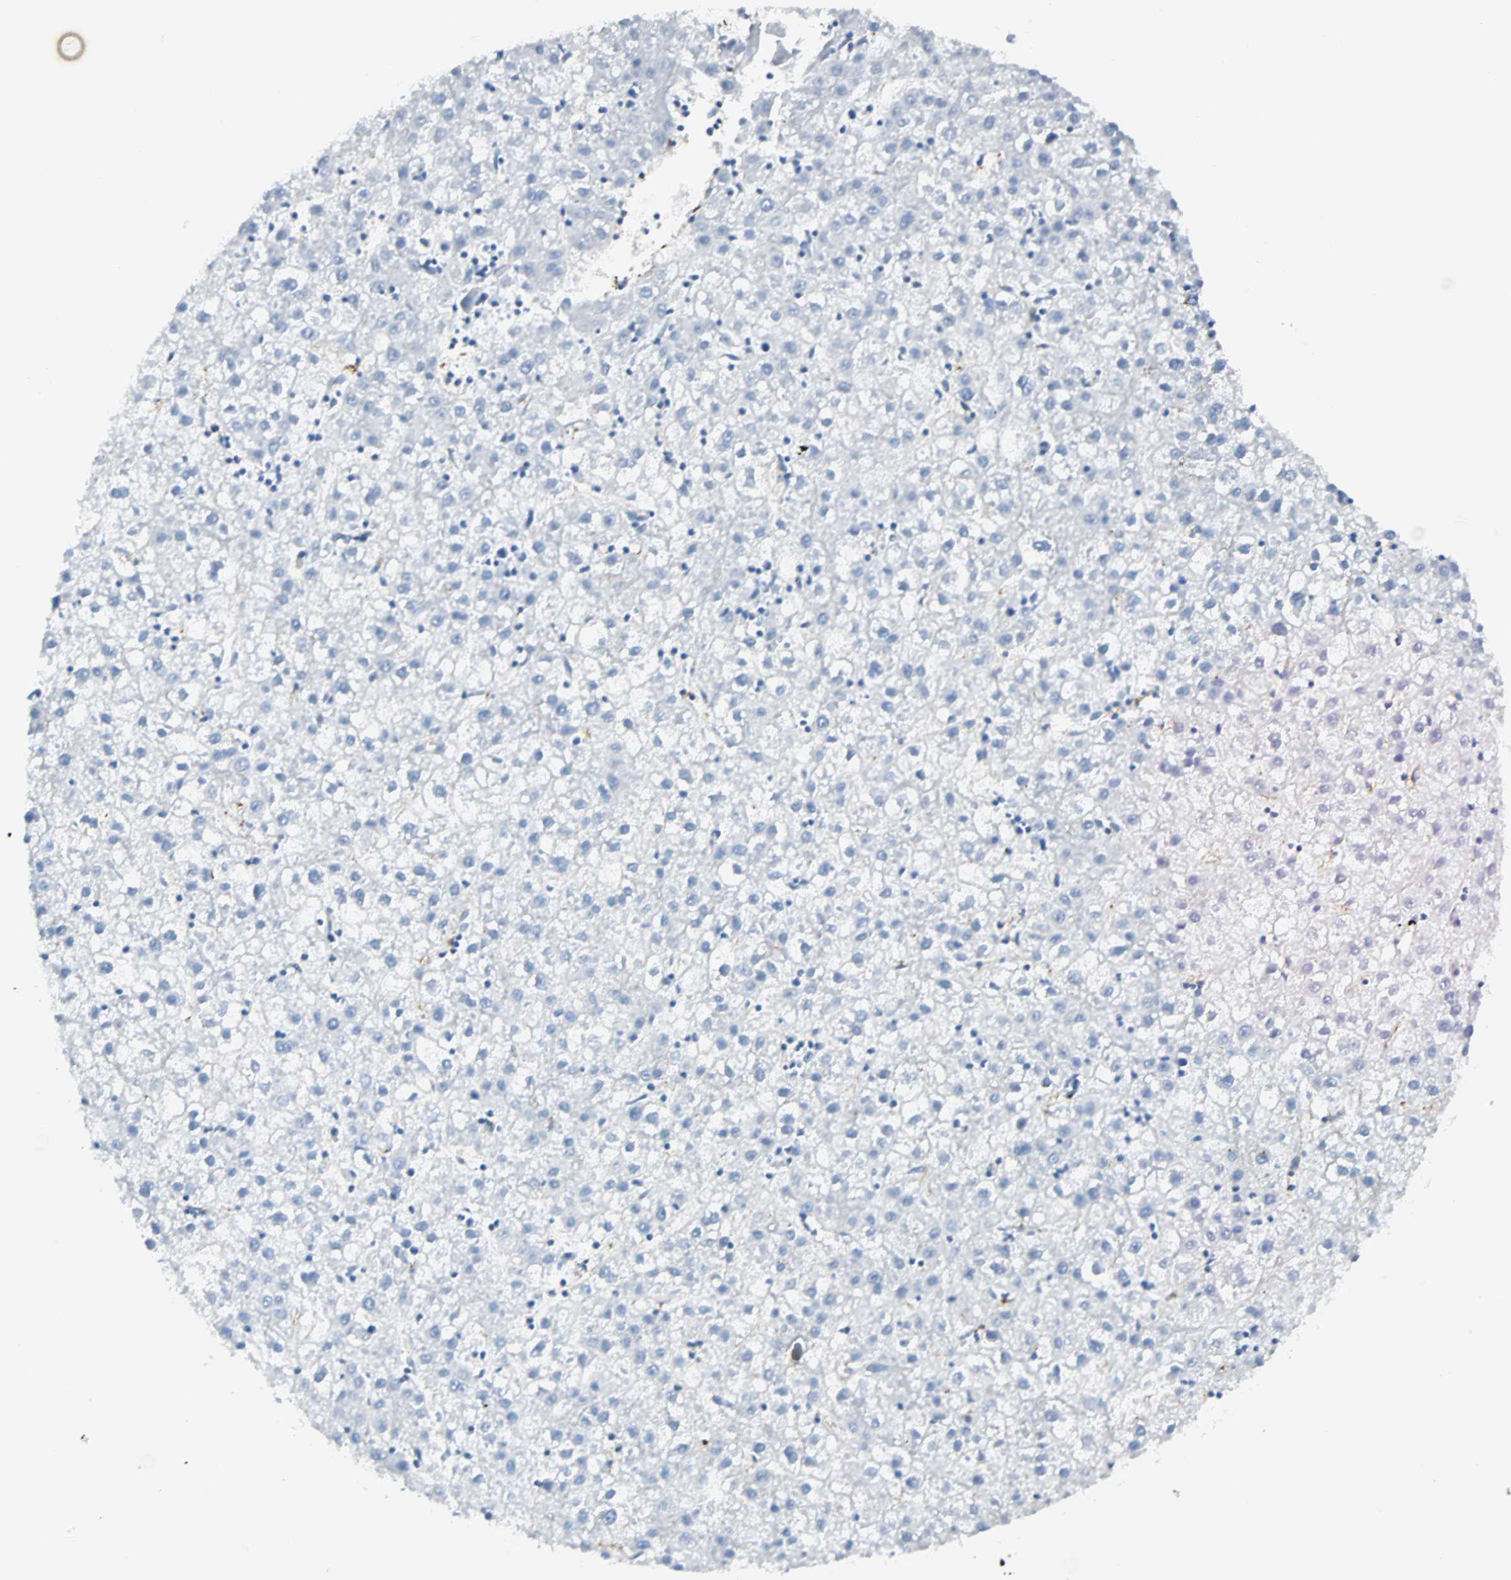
{"staining": {"intensity": "negative", "quantity": "none", "location": "none"}, "tissue": "liver cancer", "cell_type": "Tumor cells", "image_type": "cancer", "snomed": [{"axis": "morphology", "description": "Carcinoma, Hepatocellular, NOS"}, {"axis": "topography", "description": "Liver"}], "caption": "Immunohistochemistry (IHC) image of liver cancer stained for a protein (brown), which shows no staining in tumor cells. (DAB immunohistochemistry with hematoxylin counter stain).", "gene": "VPS9D1", "patient": {"sex": "male", "age": 72}}